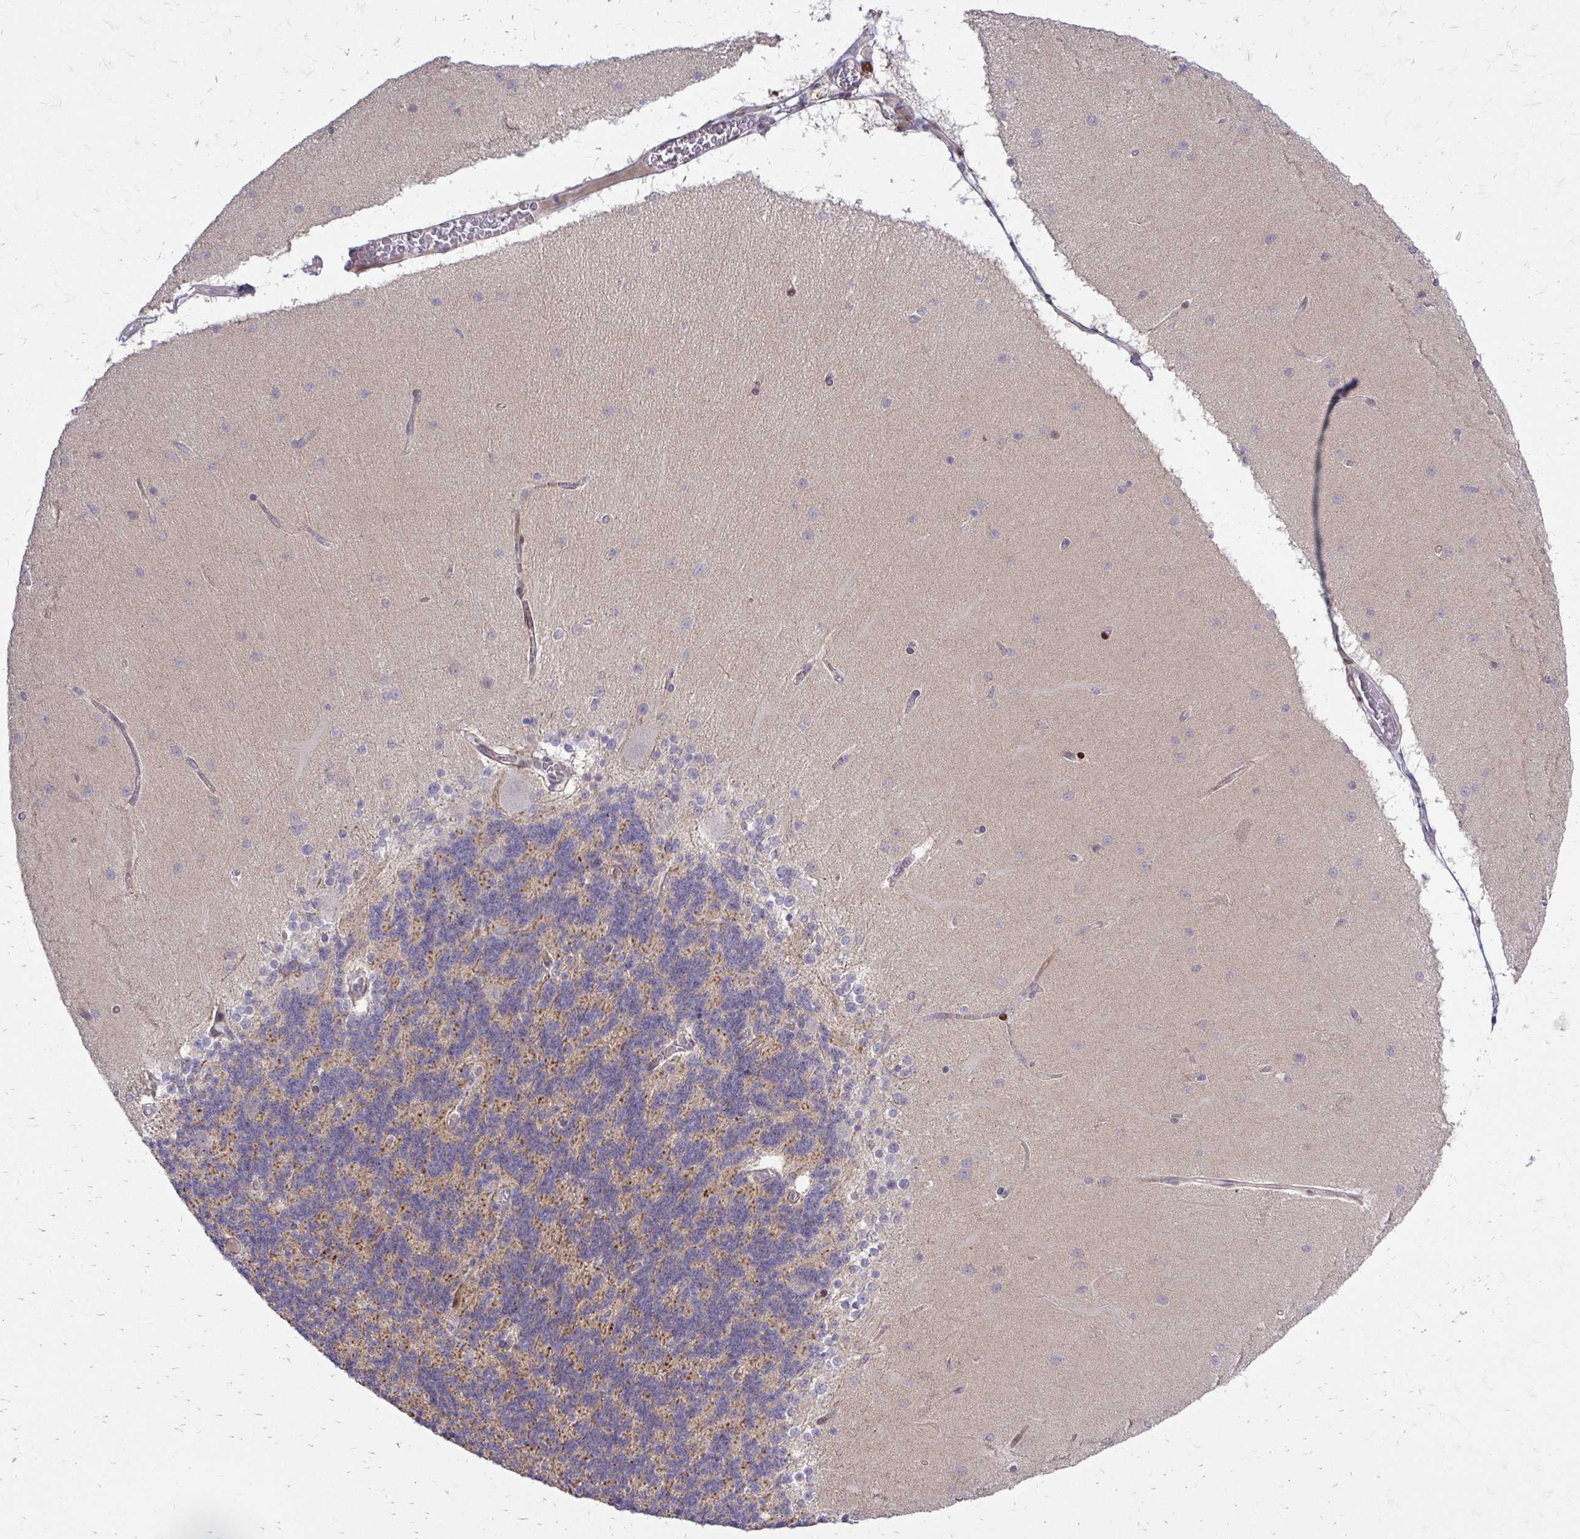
{"staining": {"intensity": "moderate", "quantity": "25%-75%", "location": "cytoplasmic/membranous"}, "tissue": "cerebellum", "cell_type": "Cells in granular layer", "image_type": "normal", "snomed": [{"axis": "morphology", "description": "Normal tissue, NOS"}, {"axis": "topography", "description": "Cerebellum"}], "caption": "The histopathology image exhibits staining of unremarkable cerebellum, revealing moderate cytoplasmic/membranous protein positivity (brown color) within cells in granular layer. Using DAB (brown) and hematoxylin (blue) stains, captured at high magnification using brightfield microscopy.", "gene": "PPDPFL", "patient": {"sex": "female", "age": 54}}